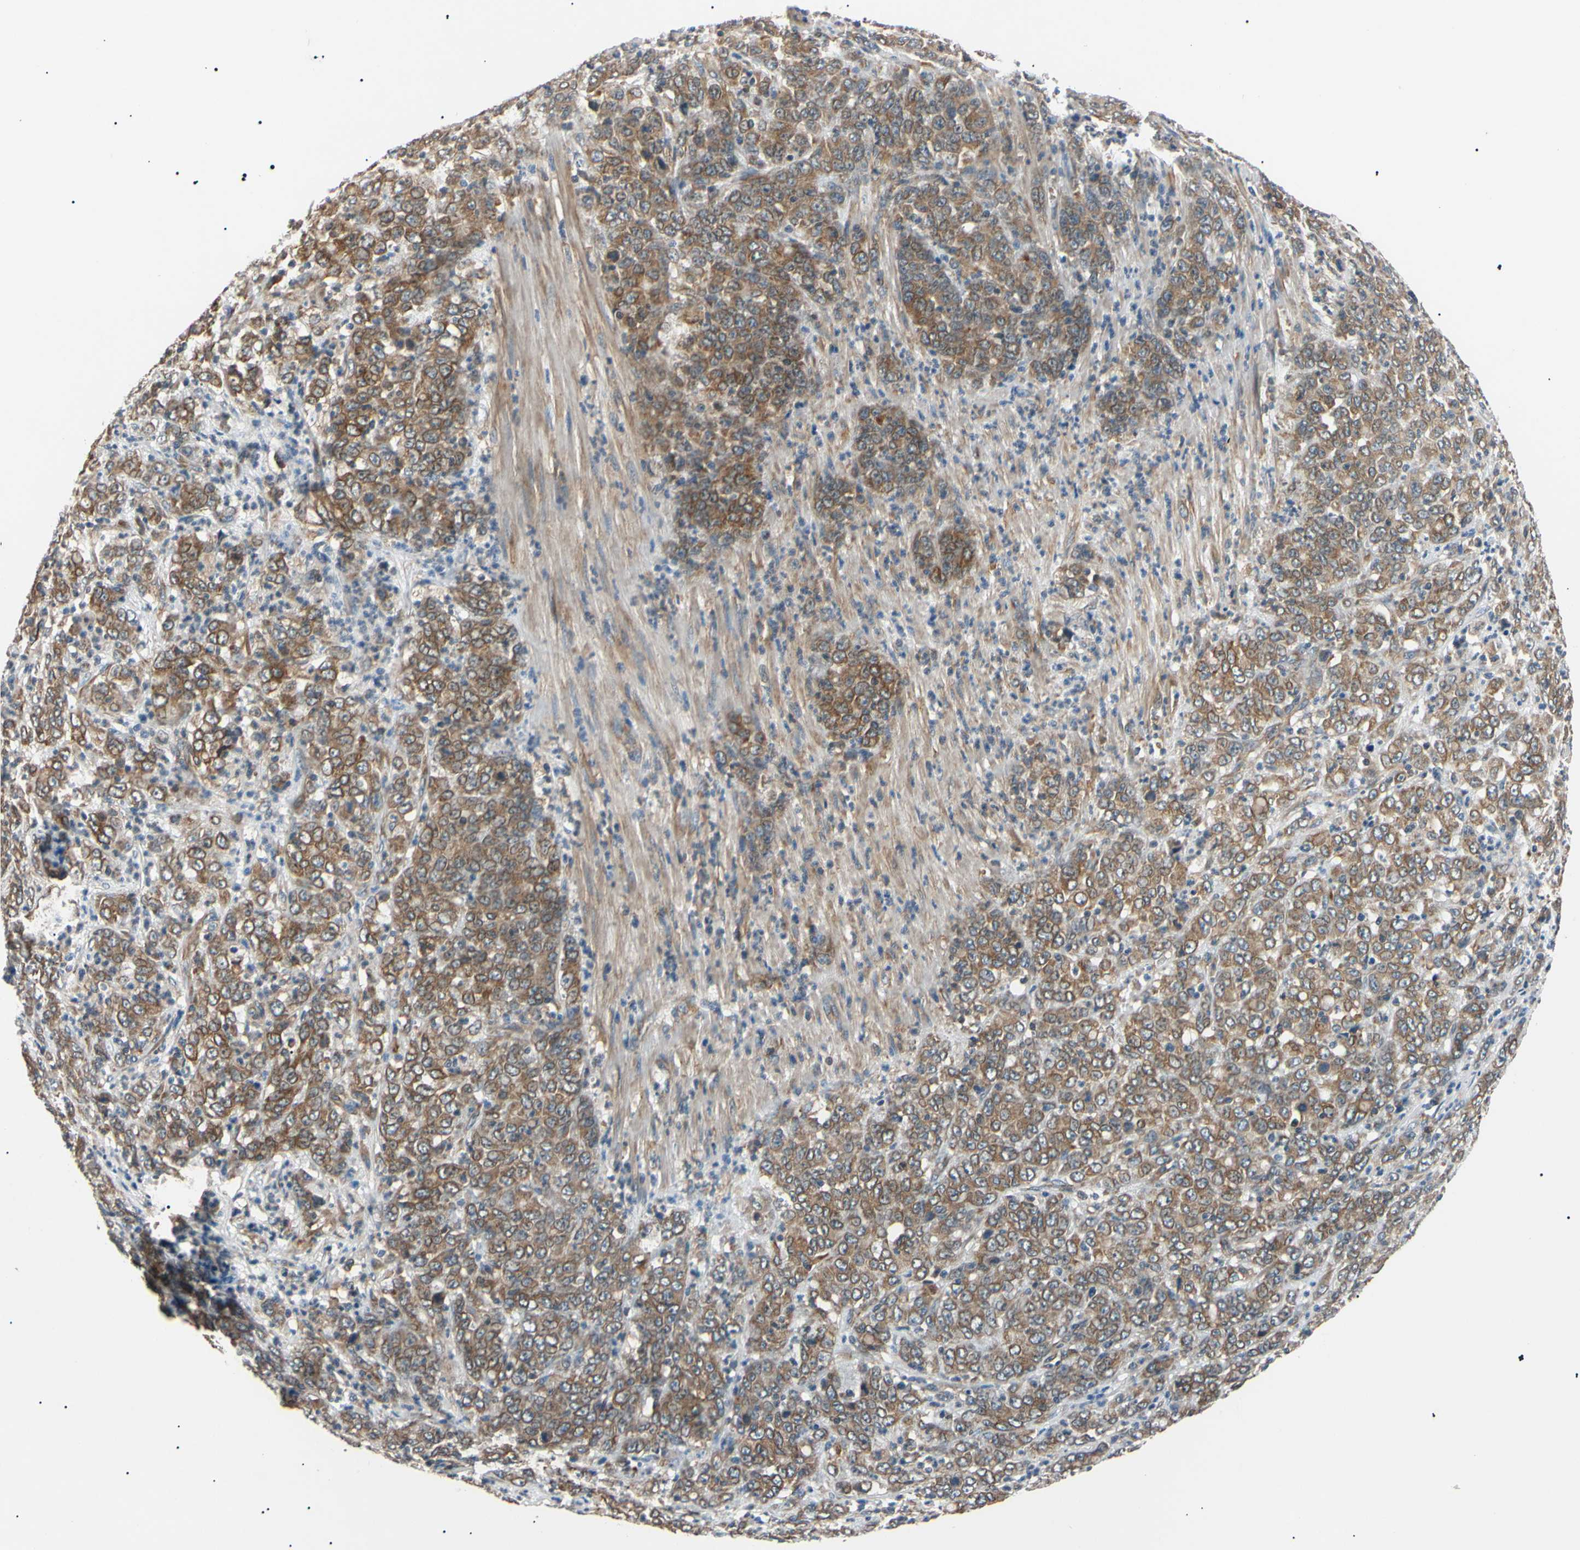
{"staining": {"intensity": "moderate", "quantity": ">75%", "location": "cytoplasmic/membranous"}, "tissue": "stomach cancer", "cell_type": "Tumor cells", "image_type": "cancer", "snomed": [{"axis": "morphology", "description": "Adenocarcinoma, NOS"}, {"axis": "topography", "description": "Stomach, lower"}], "caption": "There is medium levels of moderate cytoplasmic/membranous expression in tumor cells of stomach adenocarcinoma, as demonstrated by immunohistochemical staining (brown color).", "gene": "VAPA", "patient": {"sex": "female", "age": 71}}